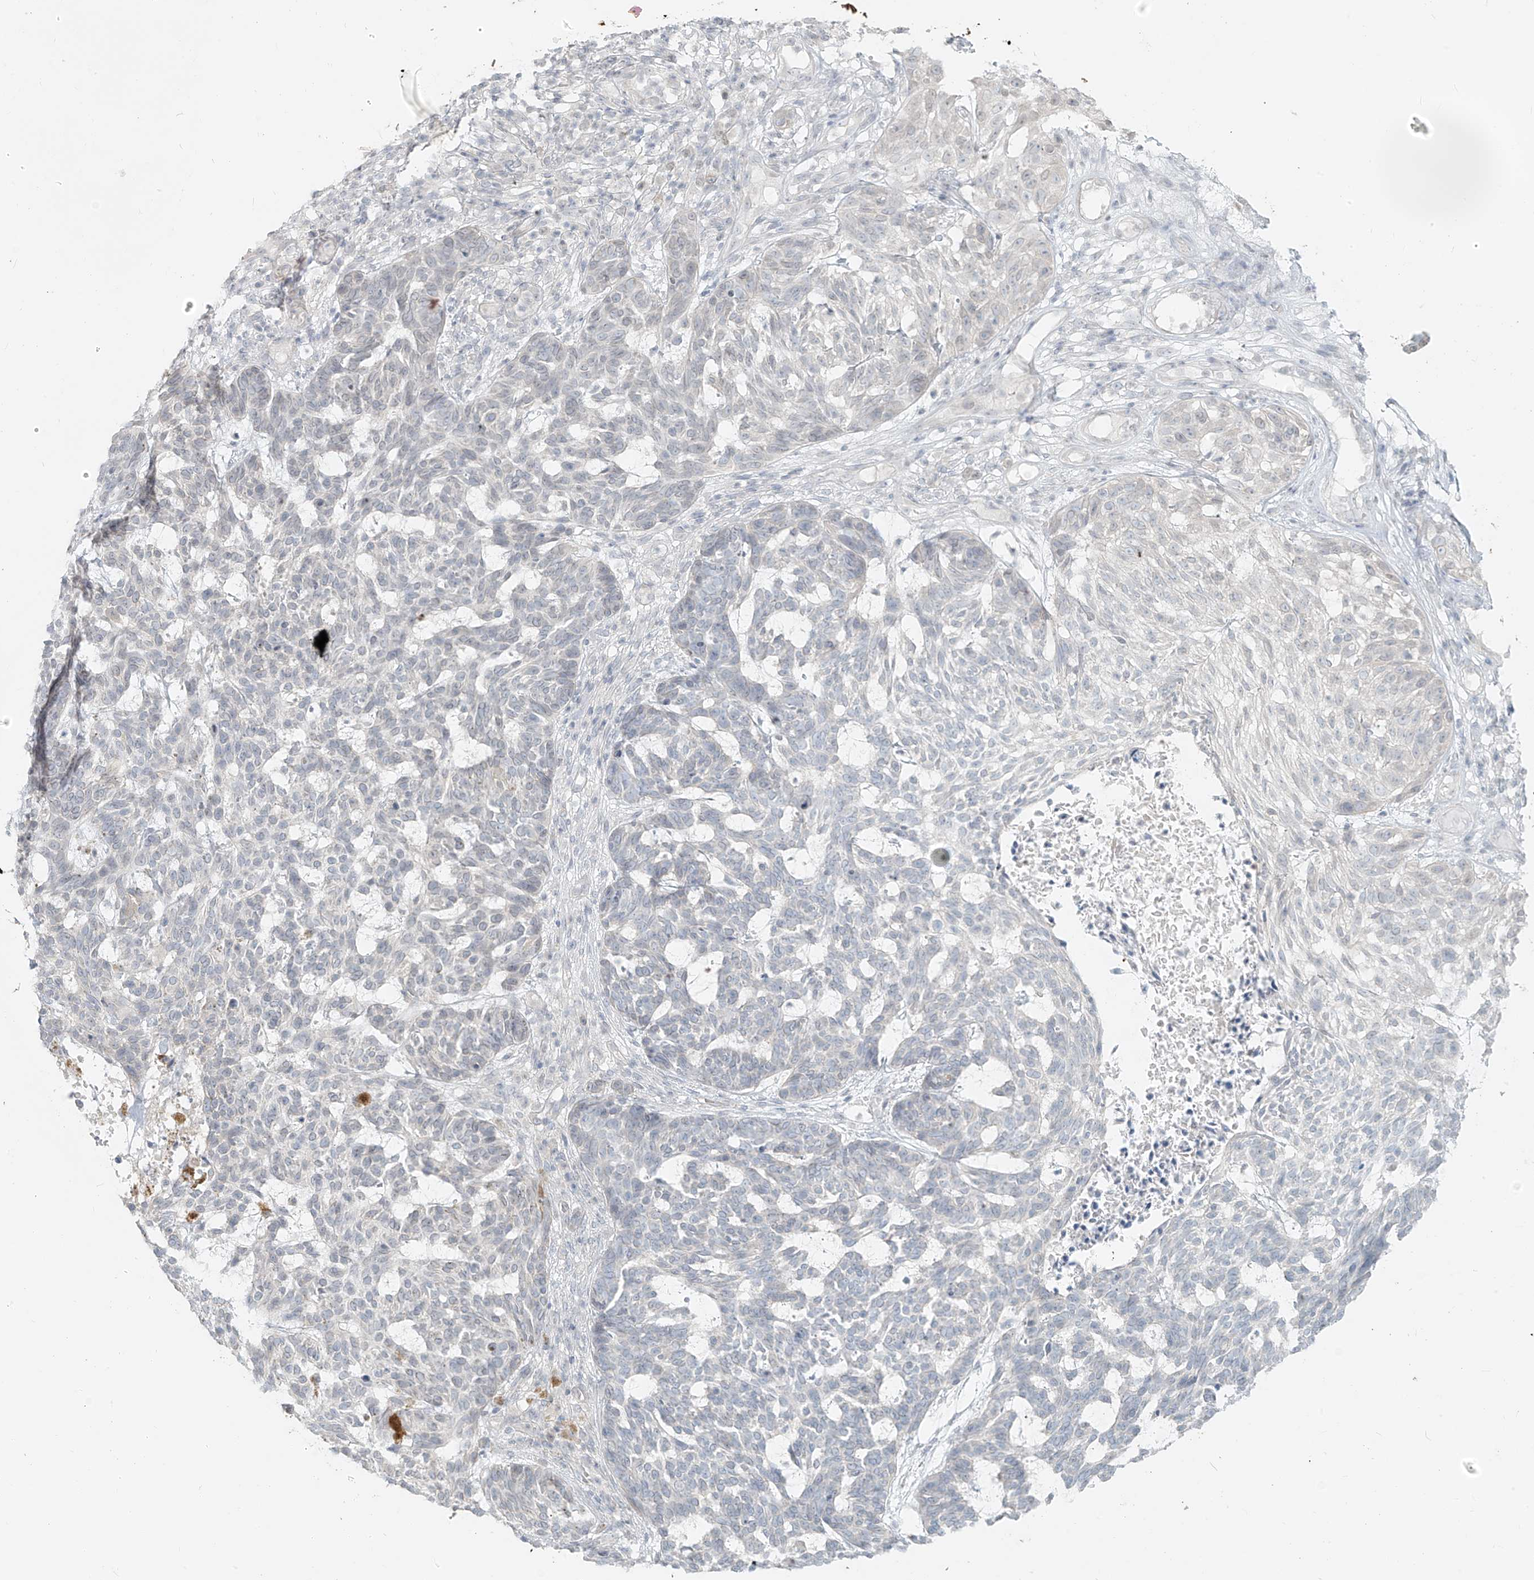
{"staining": {"intensity": "negative", "quantity": "none", "location": "none"}, "tissue": "skin cancer", "cell_type": "Tumor cells", "image_type": "cancer", "snomed": [{"axis": "morphology", "description": "Basal cell carcinoma"}, {"axis": "topography", "description": "Skin"}], "caption": "IHC of basal cell carcinoma (skin) demonstrates no positivity in tumor cells. (Brightfield microscopy of DAB (3,3'-diaminobenzidine) immunohistochemistry at high magnification).", "gene": "OSBPL7", "patient": {"sex": "male", "age": 85}}